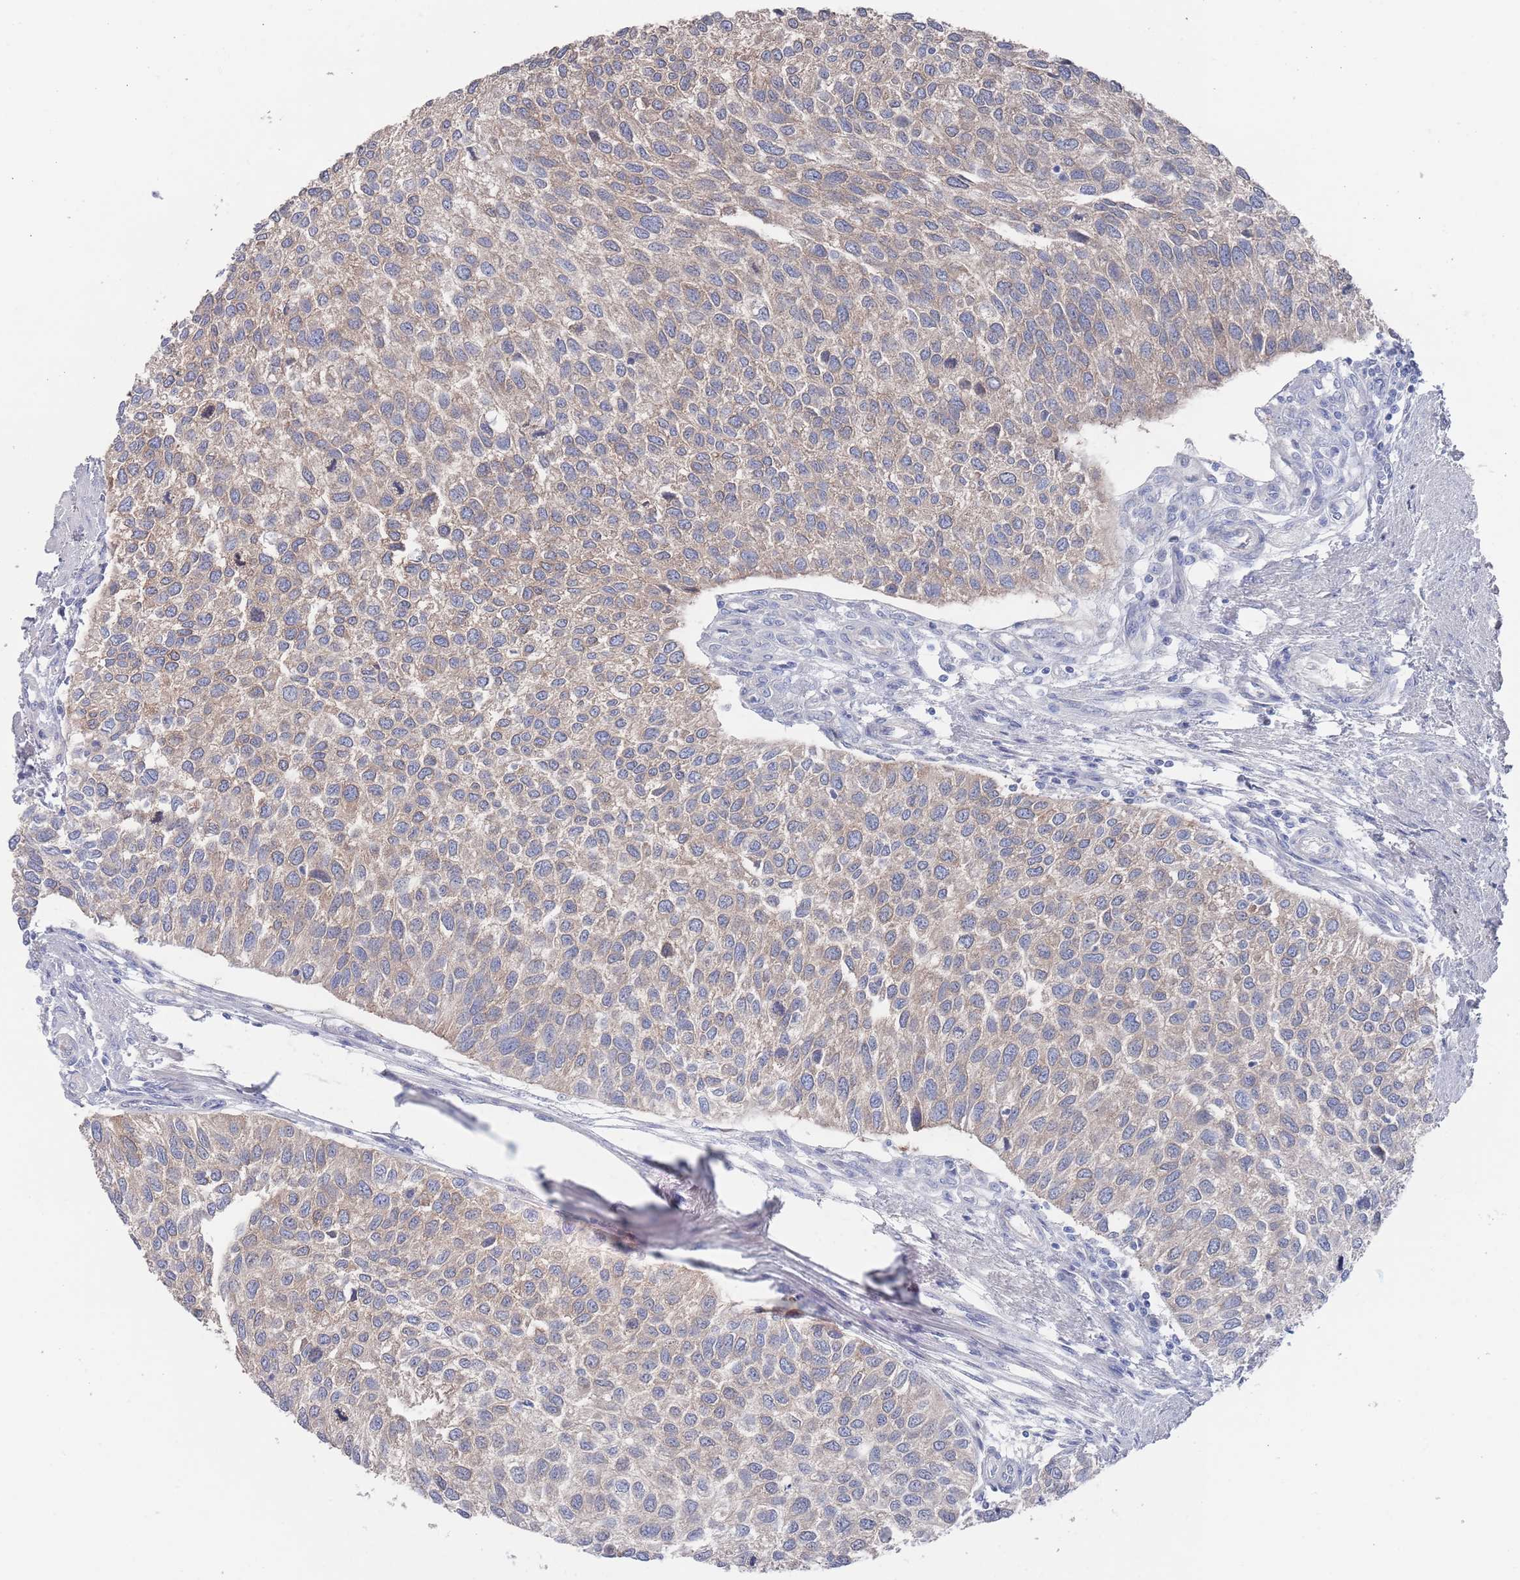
{"staining": {"intensity": "weak", "quantity": "25%-75%", "location": "cytoplasmic/membranous"}, "tissue": "urothelial cancer", "cell_type": "Tumor cells", "image_type": "cancer", "snomed": [{"axis": "morphology", "description": "Urothelial carcinoma, NOS"}, {"axis": "topography", "description": "Urinary bladder"}], "caption": "Protein staining of transitional cell carcinoma tissue reveals weak cytoplasmic/membranous staining in approximately 25%-75% of tumor cells. Immunohistochemistry (ihc) stains the protein of interest in brown and the nuclei are stained blue.", "gene": "TMCO3", "patient": {"sex": "male", "age": 55}}